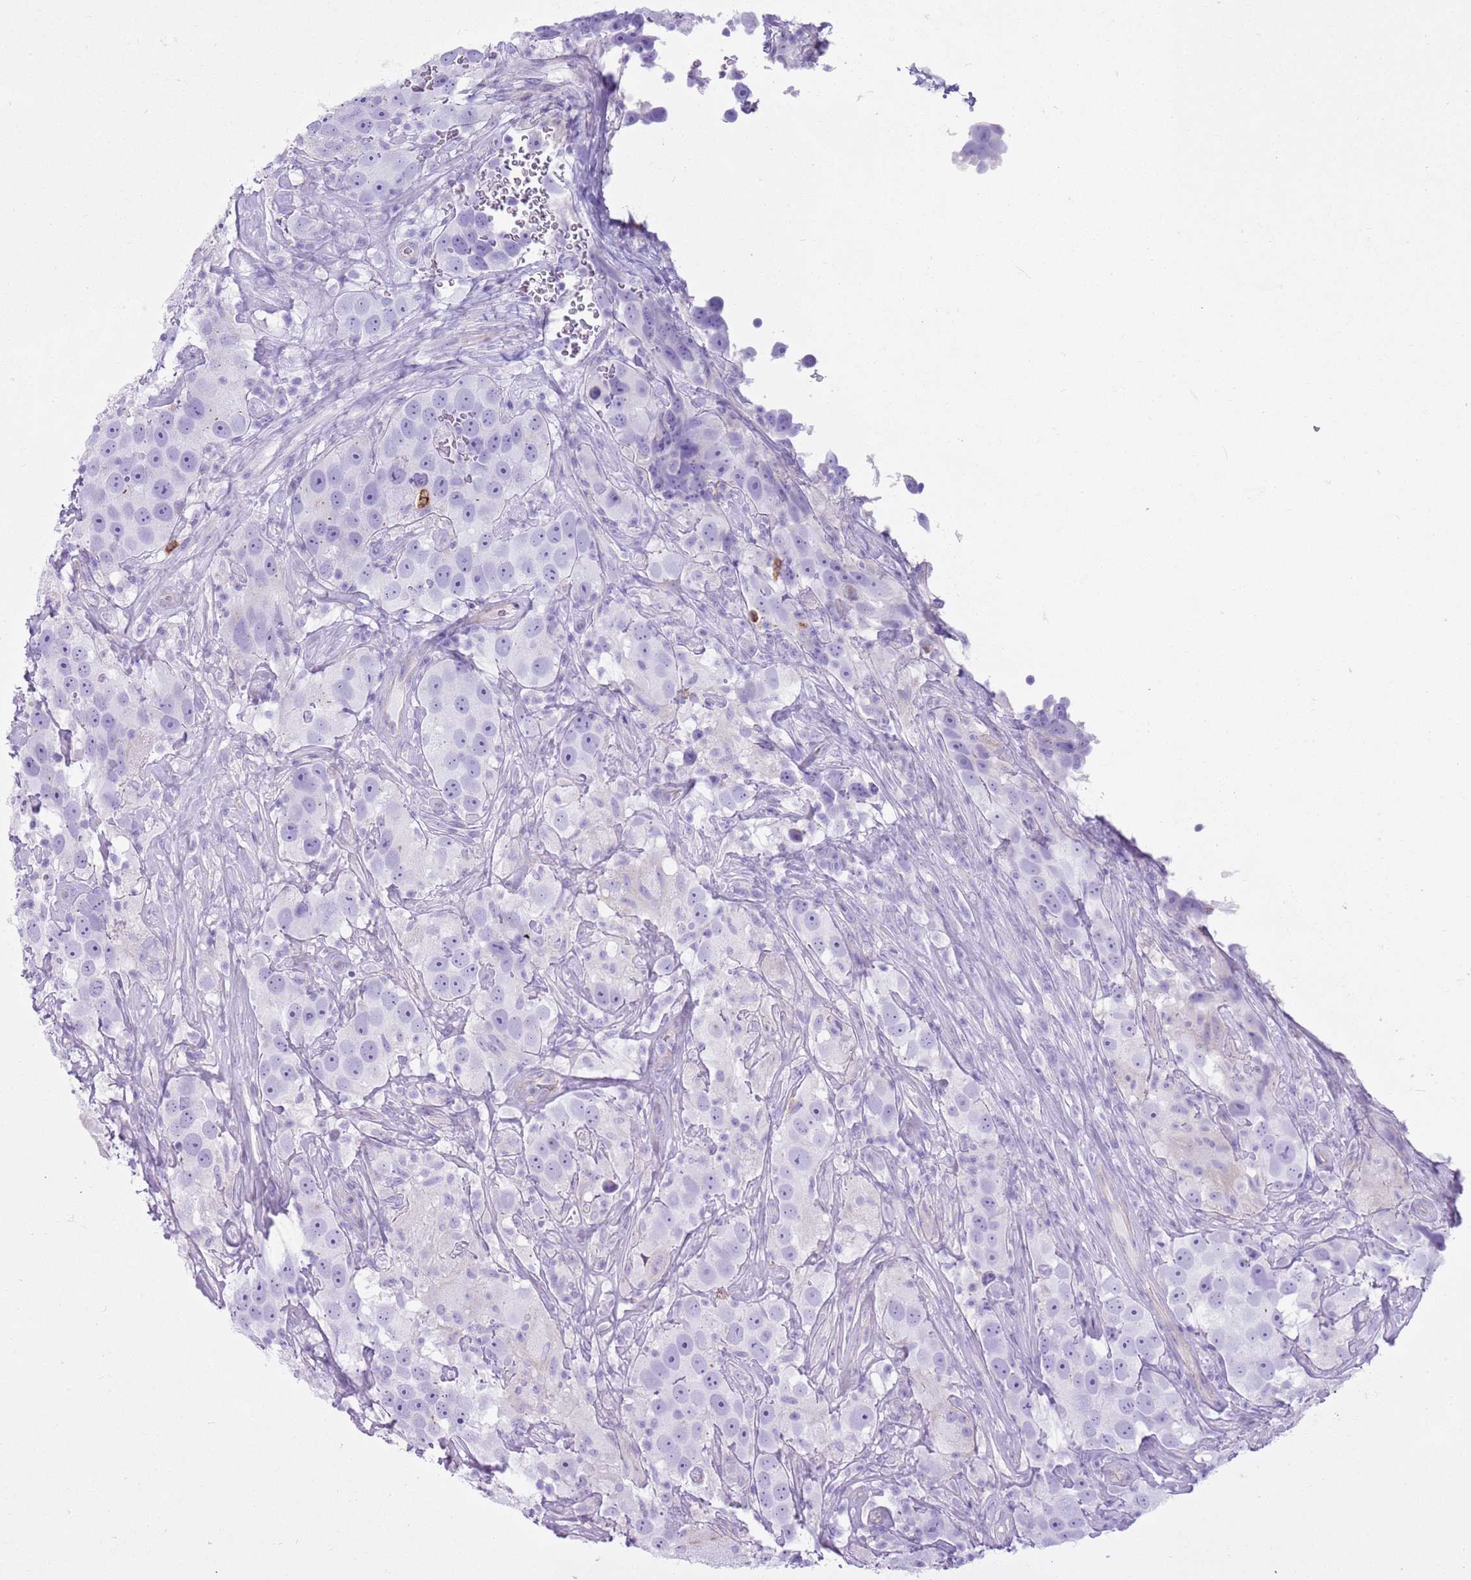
{"staining": {"intensity": "negative", "quantity": "none", "location": "none"}, "tissue": "testis cancer", "cell_type": "Tumor cells", "image_type": "cancer", "snomed": [{"axis": "morphology", "description": "Seminoma, NOS"}, {"axis": "topography", "description": "Testis"}], "caption": "High magnification brightfield microscopy of testis seminoma stained with DAB (3,3'-diaminobenzidine) (brown) and counterstained with hematoxylin (blue): tumor cells show no significant staining.", "gene": "CD177", "patient": {"sex": "male", "age": 49}}